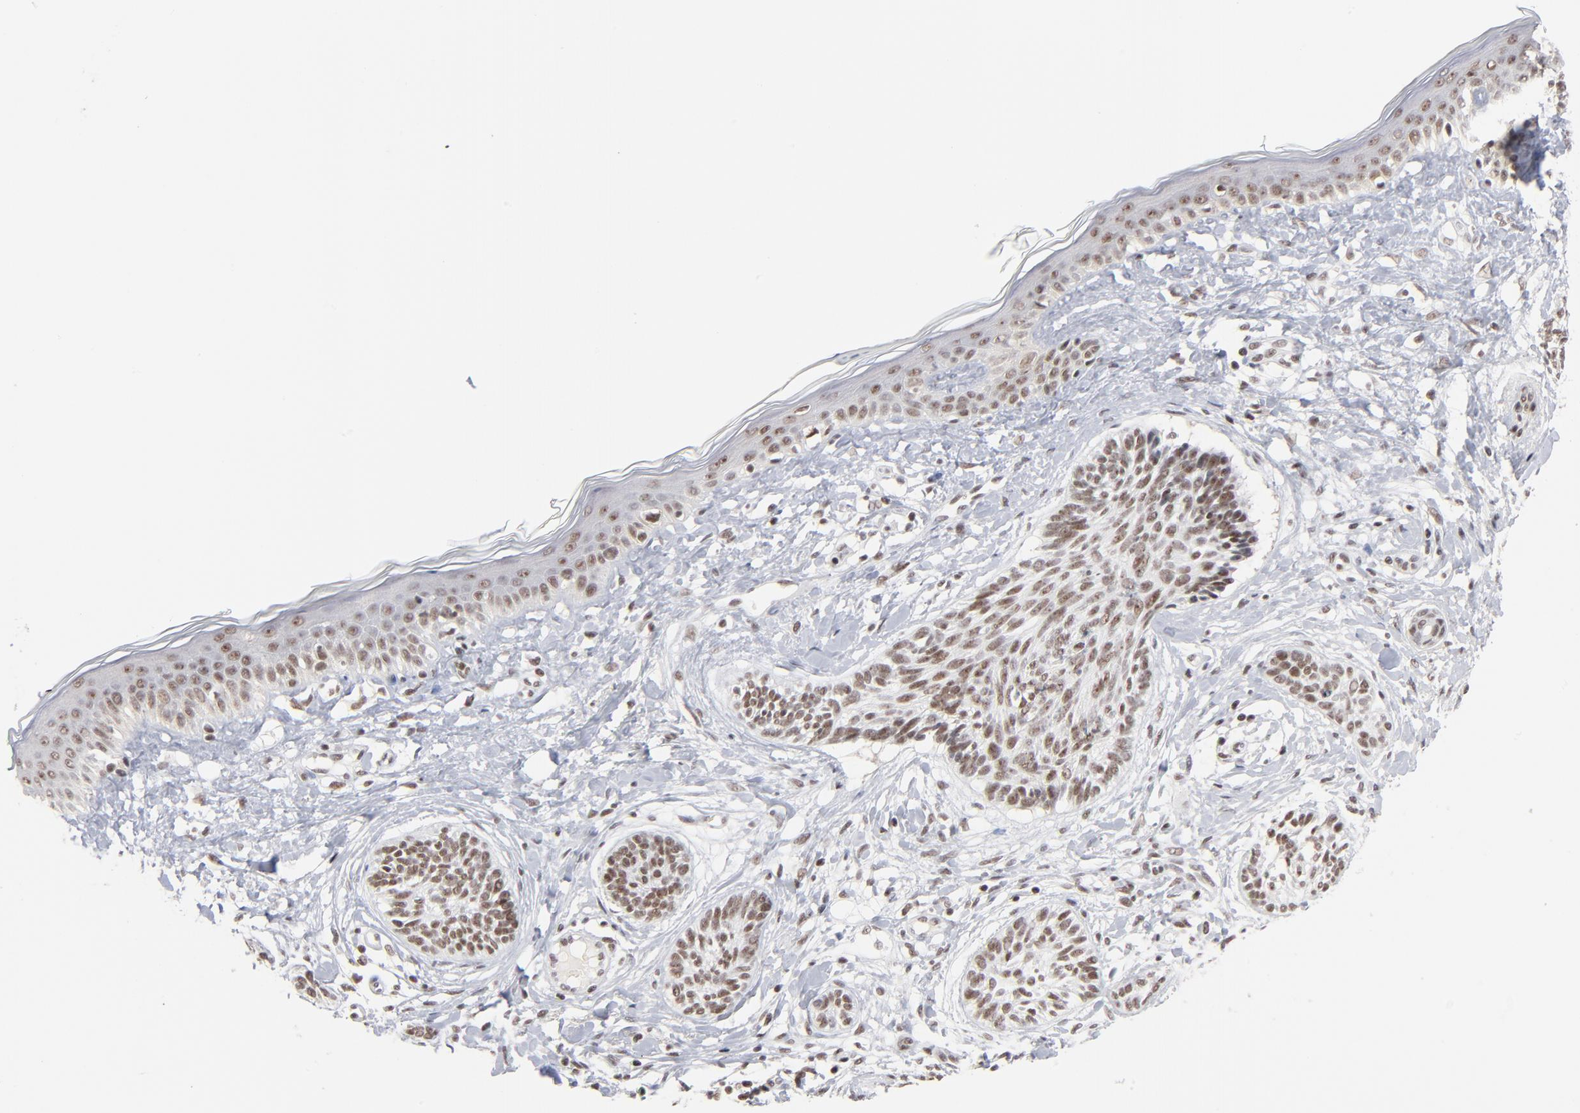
{"staining": {"intensity": "weak", "quantity": ">75%", "location": "nuclear"}, "tissue": "skin cancer", "cell_type": "Tumor cells", "image_type": "cancer", "snomed": [{"axis": "morphology", "description": "Normal tissue, NOS"}, {"axis": "morphology", "description": "Basal cell carcinoma"}, {"axis": "topography", "description": "Skin"}], "caption": "Approximately >75% of tumor cells in human skin cancer exhibit weak nuclear protein expression as visualized by brown immunohistochemical staining.", "gene": "ZNF143", "patient": {"sex": "male", "age": 63}}